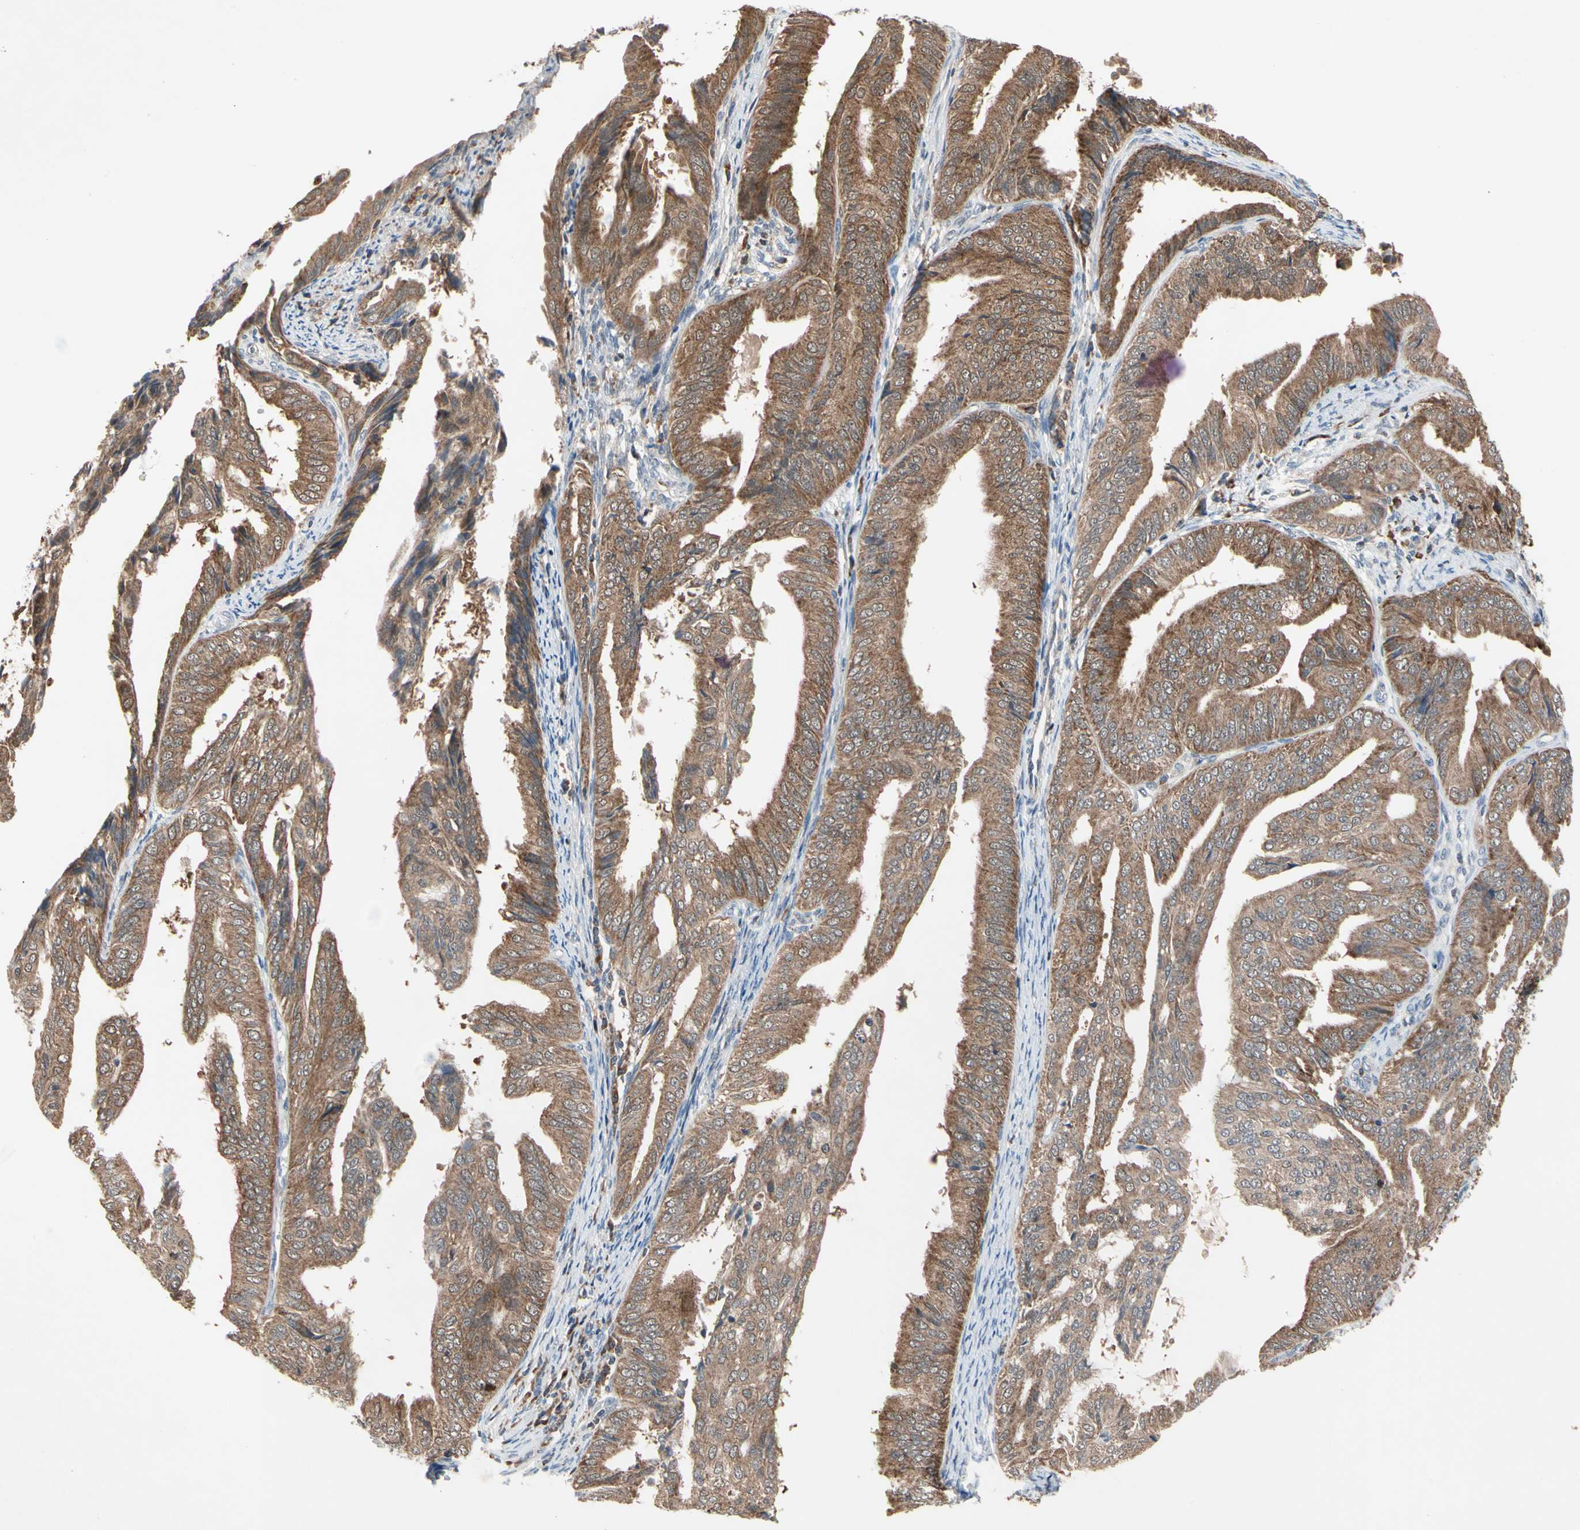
{"staining": {"intensity": "moderate", "quantity": ">75%", "location": "cytoplasmic/membranous"}, "tissue": "endometrial cancer", "cell_type": "Tumor cells", "image_type": "cancer", "snomed": [{"axis": "morphology", "description": "Adenocarcinoma, NOS"}, {"axis": "topography", "description": "Endometrium"}], "caption": "Adenocarcinoma (endometrial) stained with IHC displays moderate cytoplasmic/membranous expression in approximately >75% of tumor cells.", "gene": "MTHFS", "patient": {"sex": "female", "age": 58}}